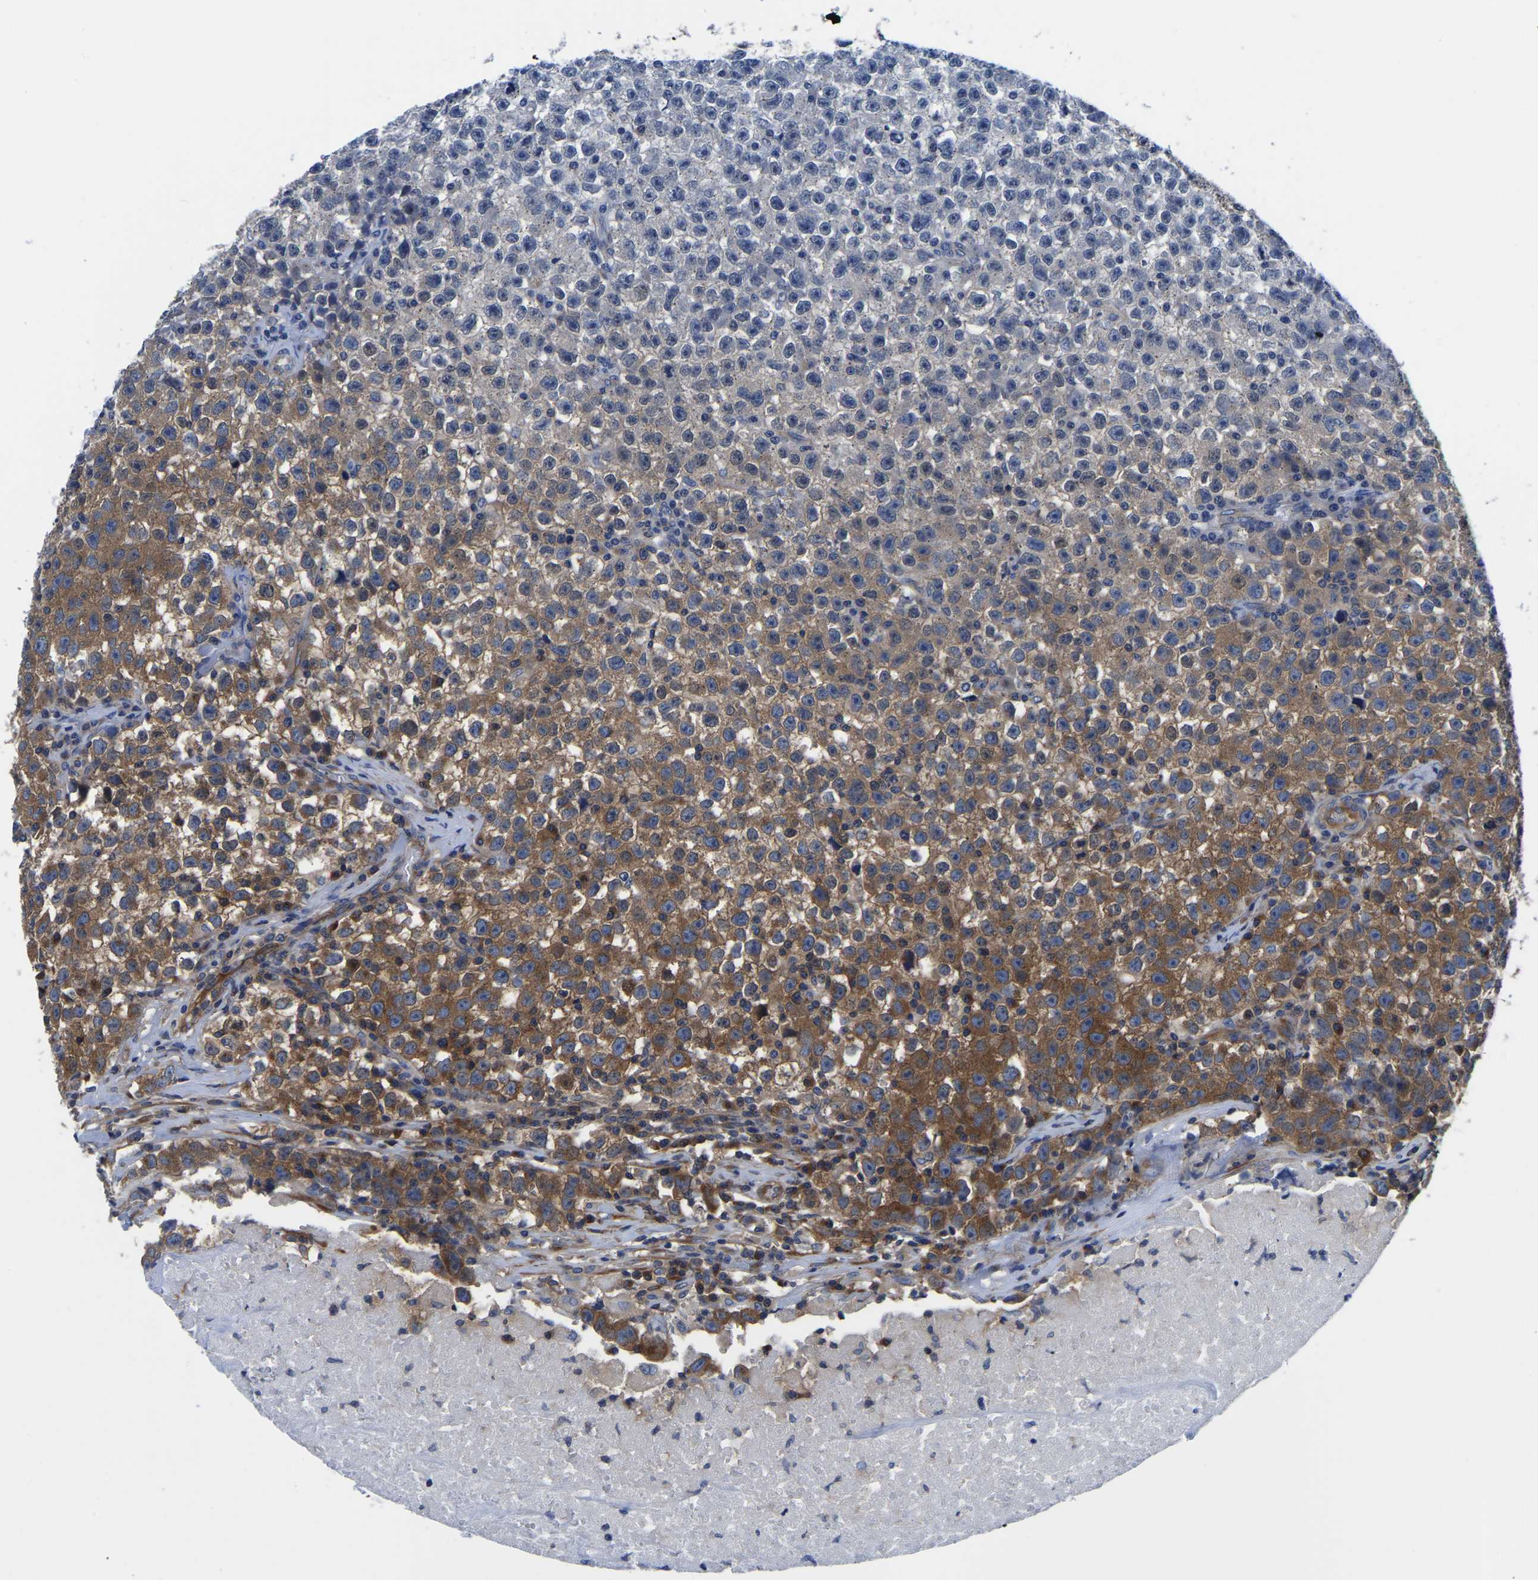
{"staining": {"intensity": "moderate", "quantity": "25%-75%", "location": "cytoplasmic/membranous"}, "tissue": "testis cancer", "cell_type": "Tumor cells", "image_type": "cancer", "snomed": [{"axis": "morphology", "description": "Seminoma, NOS"}, {"axis": "topography", "description": "Testis"}], "caption": "The micrograph exhibits staining of testis cancer, revealing moderate cytoplasmic/membranous protein expression (brown color) within tumor cells.", "gene": "TFG", "patient": {"sex": "male", "age": 22}}